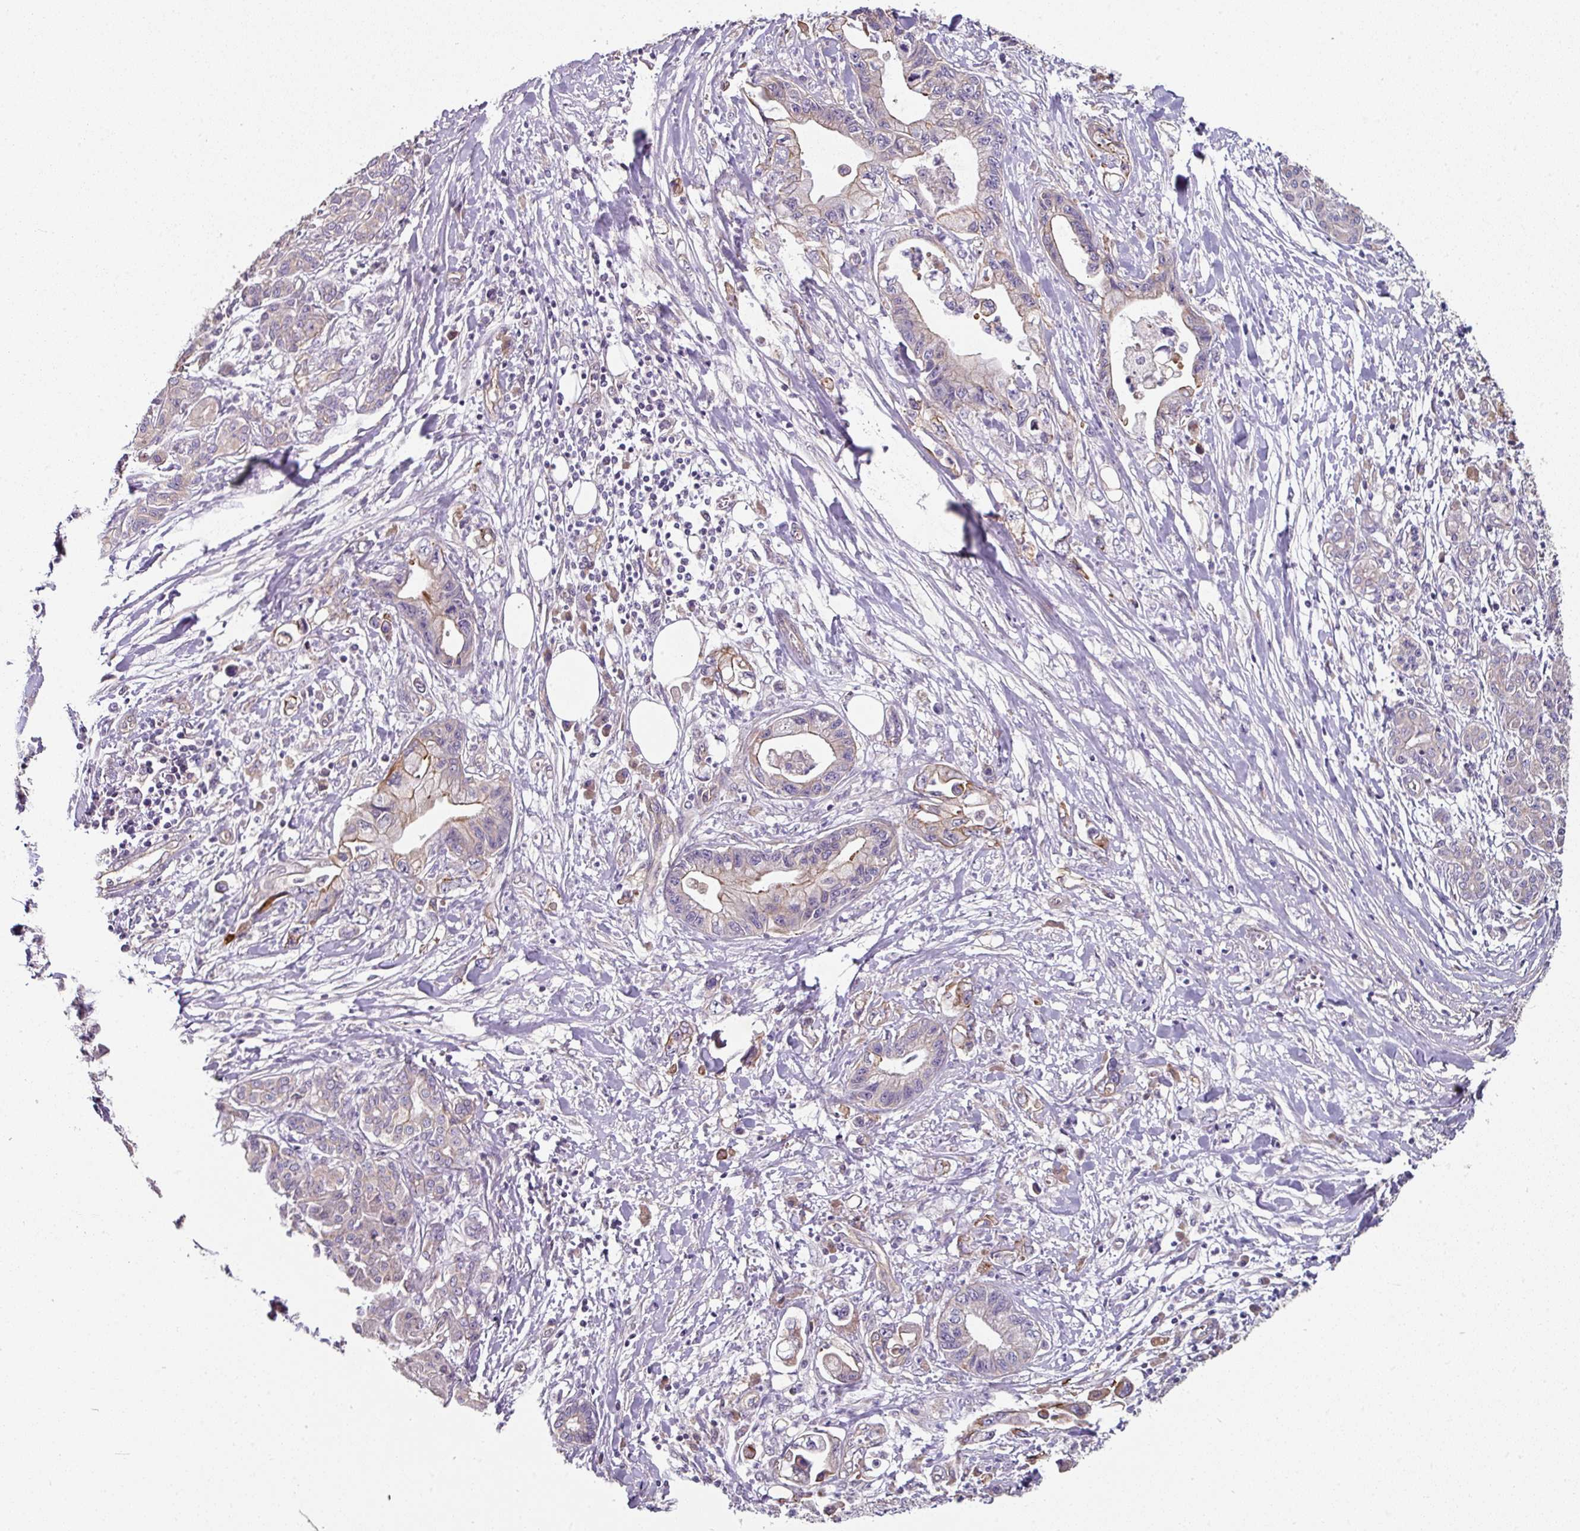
{"staining": {"intensity": "weak", "quantity": "<25%", "location": "cytoplasmic/membranous"}, "tissue": "pancreatic cancer", "cell_type": "Tumor cells", "image_type": "cancer", "snomed": [{"axis": "morphology", "description": "Adenocarcinoma, NOS"}, {"axis": "topography", "description": "Pancreas"}], "caption": "Tumor cells show no significant expression in pancreatic cancer.", "gene": "C4orf48", "patient": {"sex": "male", "age": 61}}